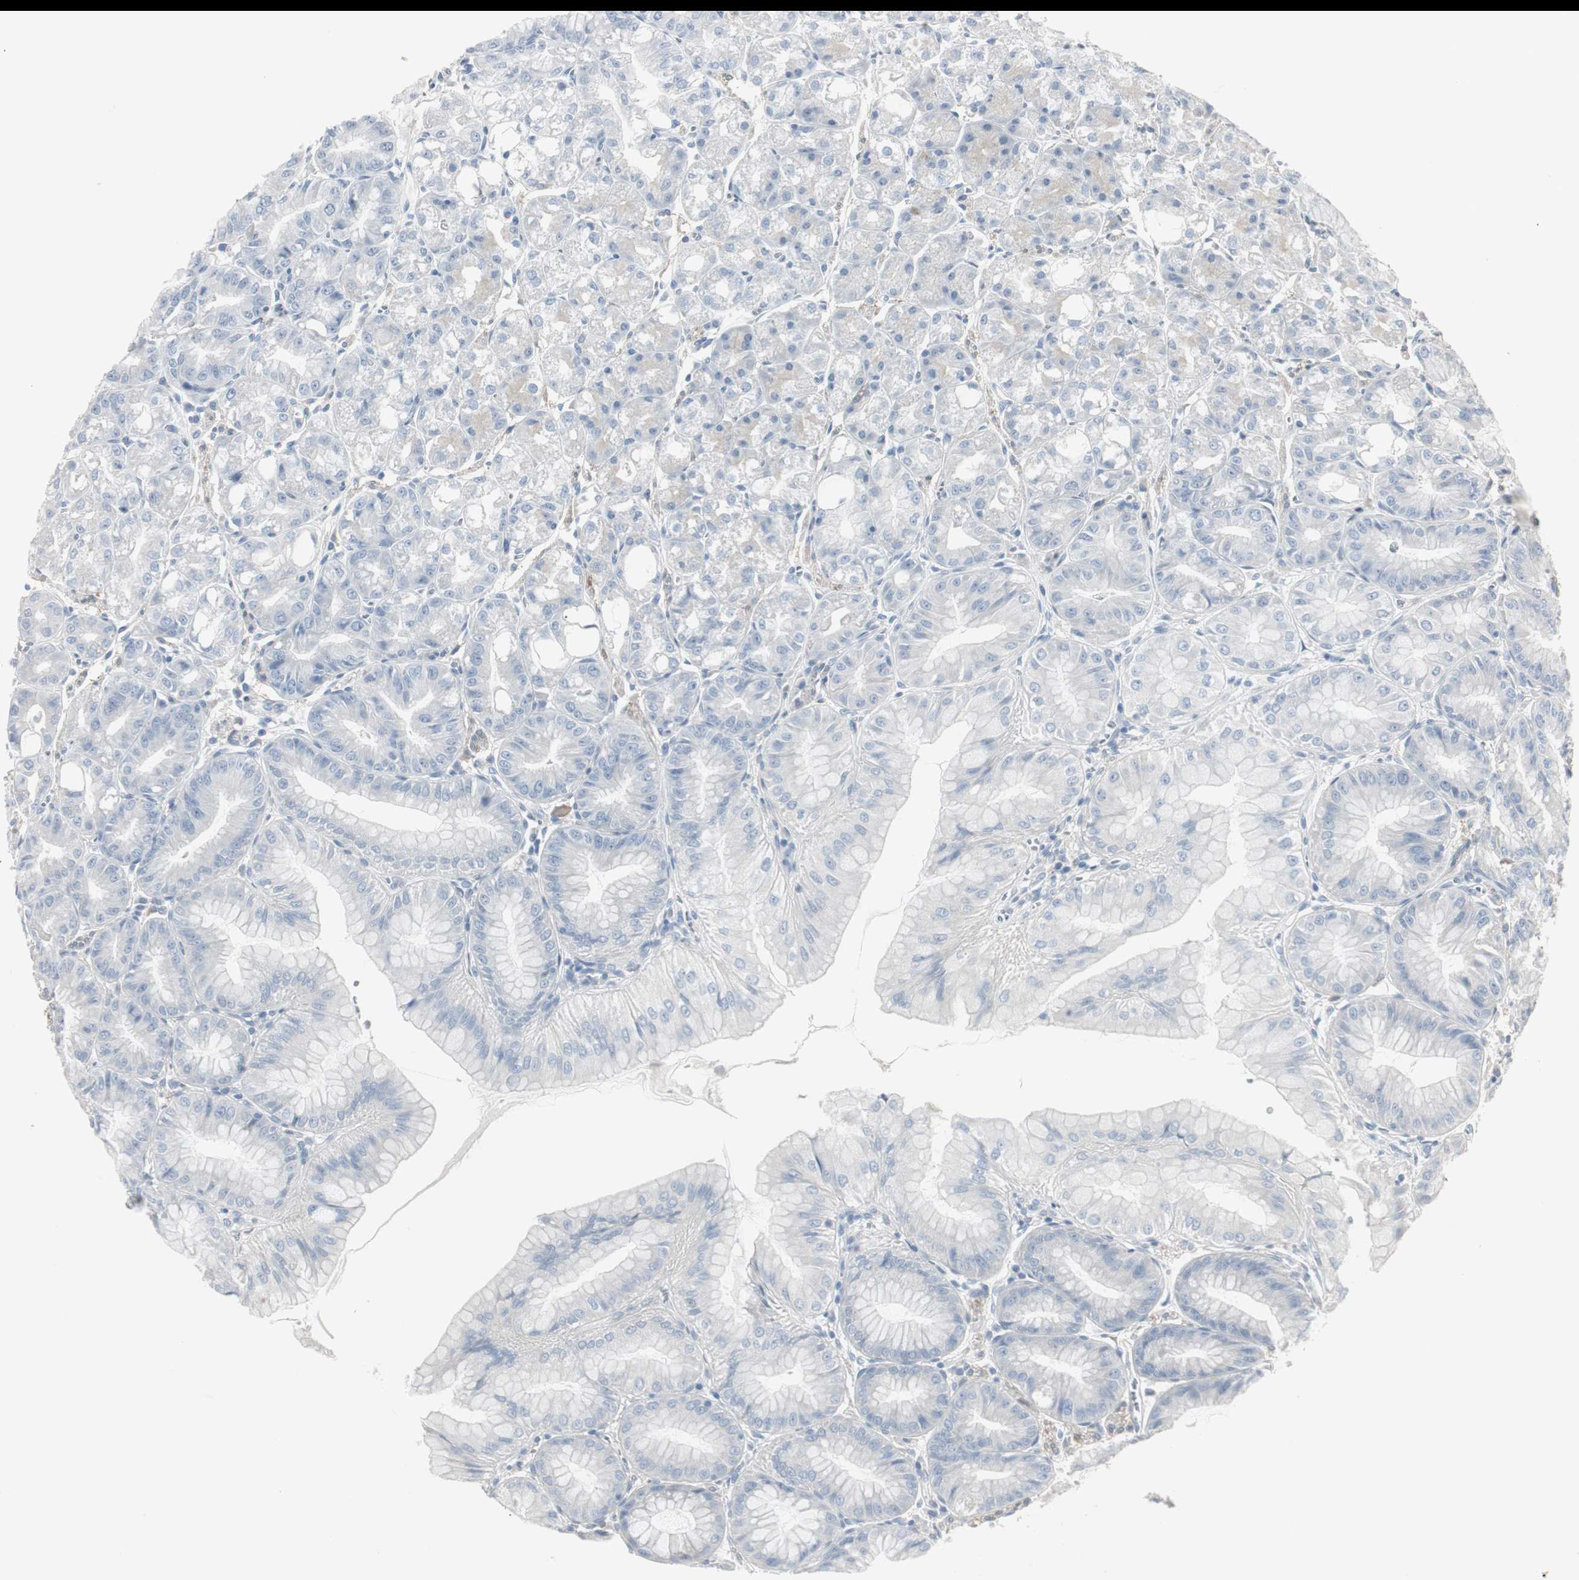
{"staining": {"intensity": "negative", "quantity": "none", "location": "none"}, "tissue": "stomach", "cell_type": "Glandular cells", "image_type": "normal", "snomed": [{"axis": "morphology", "description": "Normal tissue, NOS"}, {"axis": "topography", "description": "Stomach, lower"}], "caption": "Histopathology image shows no significant protein expression in glandular cells of normal stomach.", "gene": "DMPK", "patient": {"sex": "male", "age": 71}}